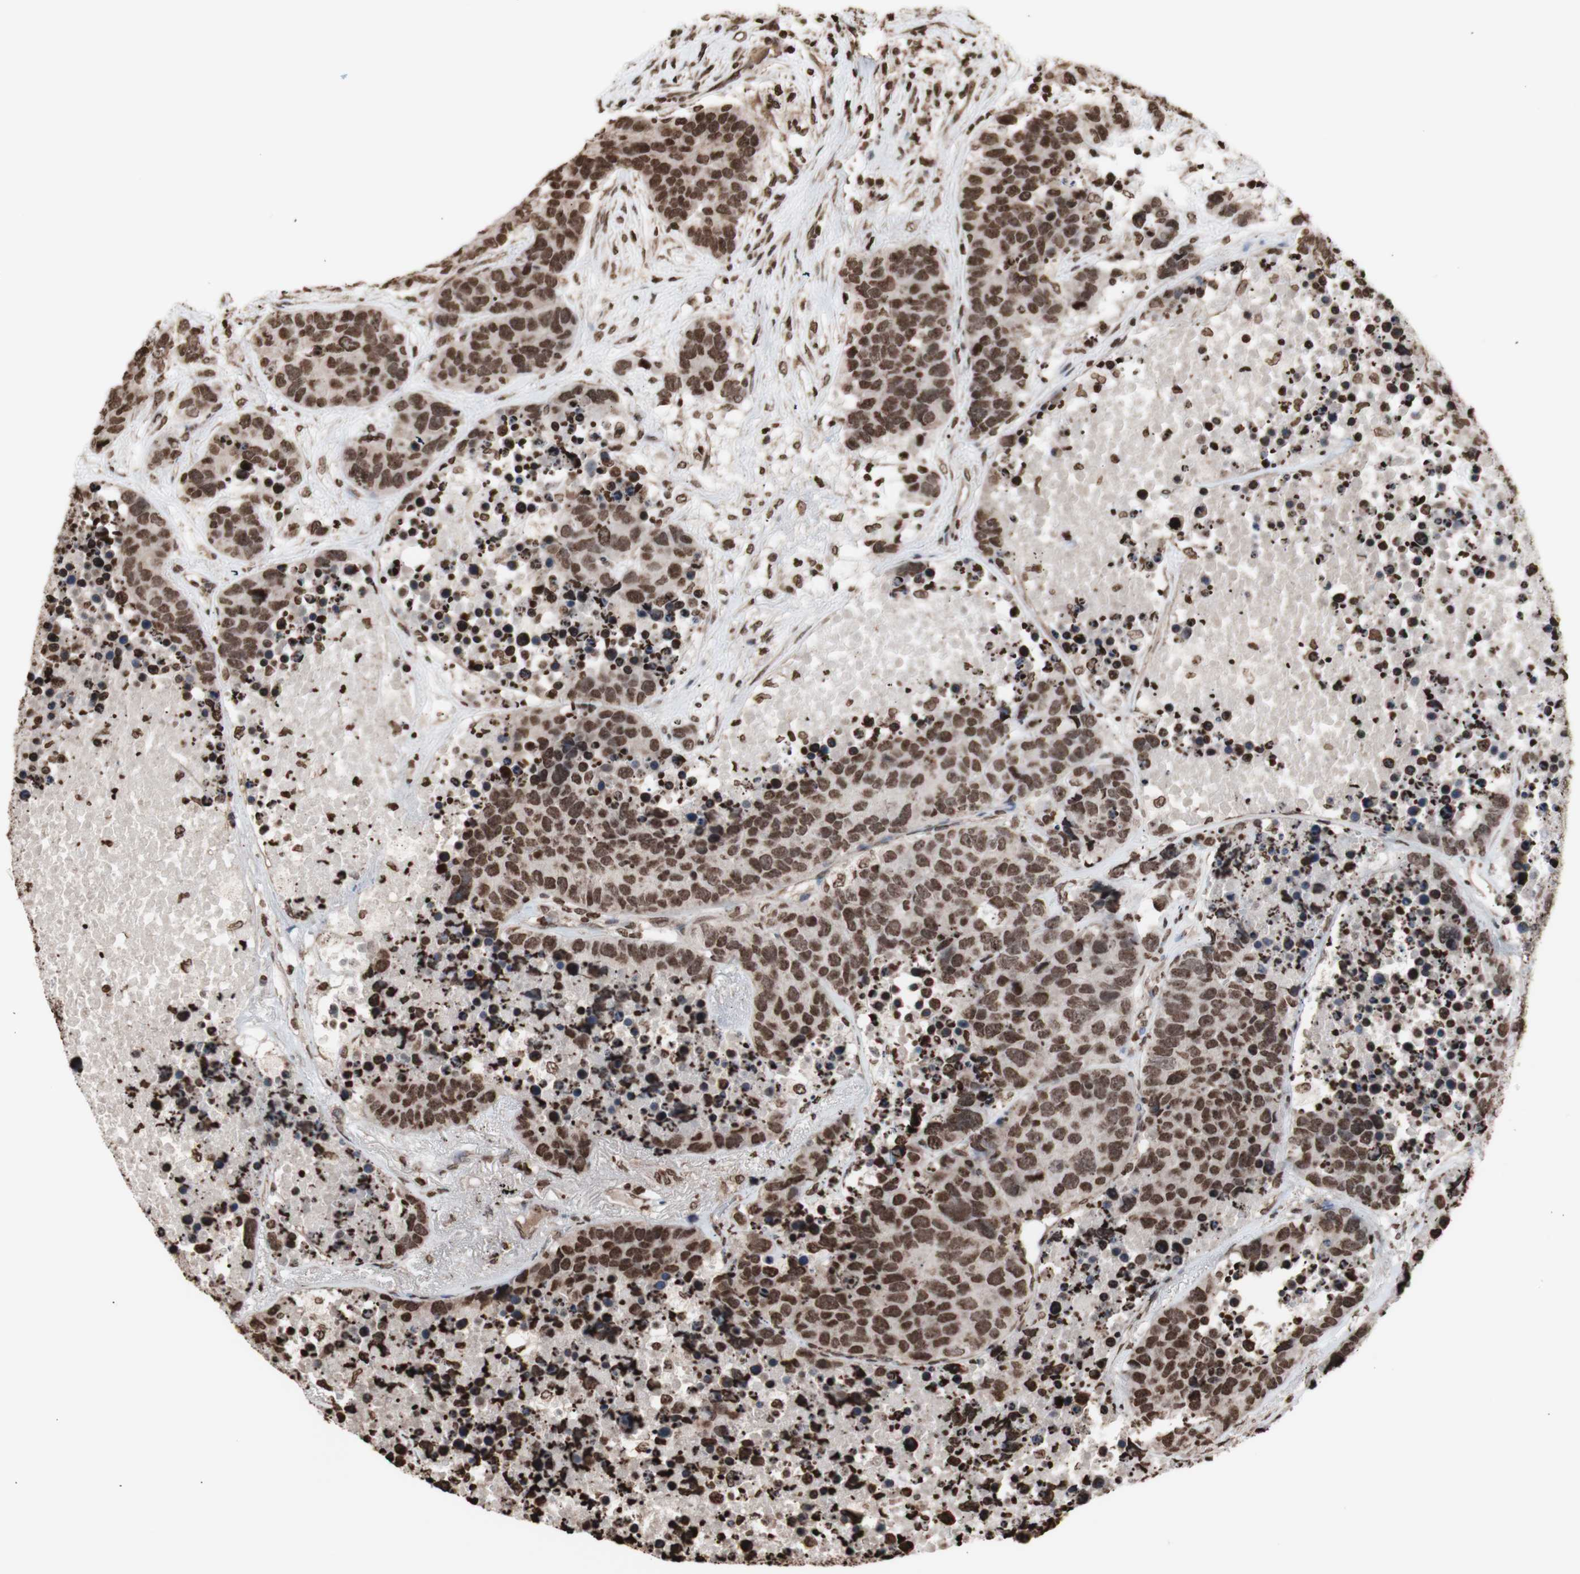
{"staining": {"intensity": "moderate", "quantity": ">75%", "location": "nuclear"}, "tissue": "carcinoid", "cell_type": "Tumor cells", "image_type": "cancer", "snomed": [{"axis": "morphology", "description": "Carcinoid, malignant, NOS"}, {"axis": "topography", "description": "Lung"}], "caption": "Brown immunohistochemical staining in carcinoid (malignant) shows moderate nuclear staining in about >75% of tumor cells.", "gene": "SNAI2", "patient": {"sex": "male", "age": 60}}